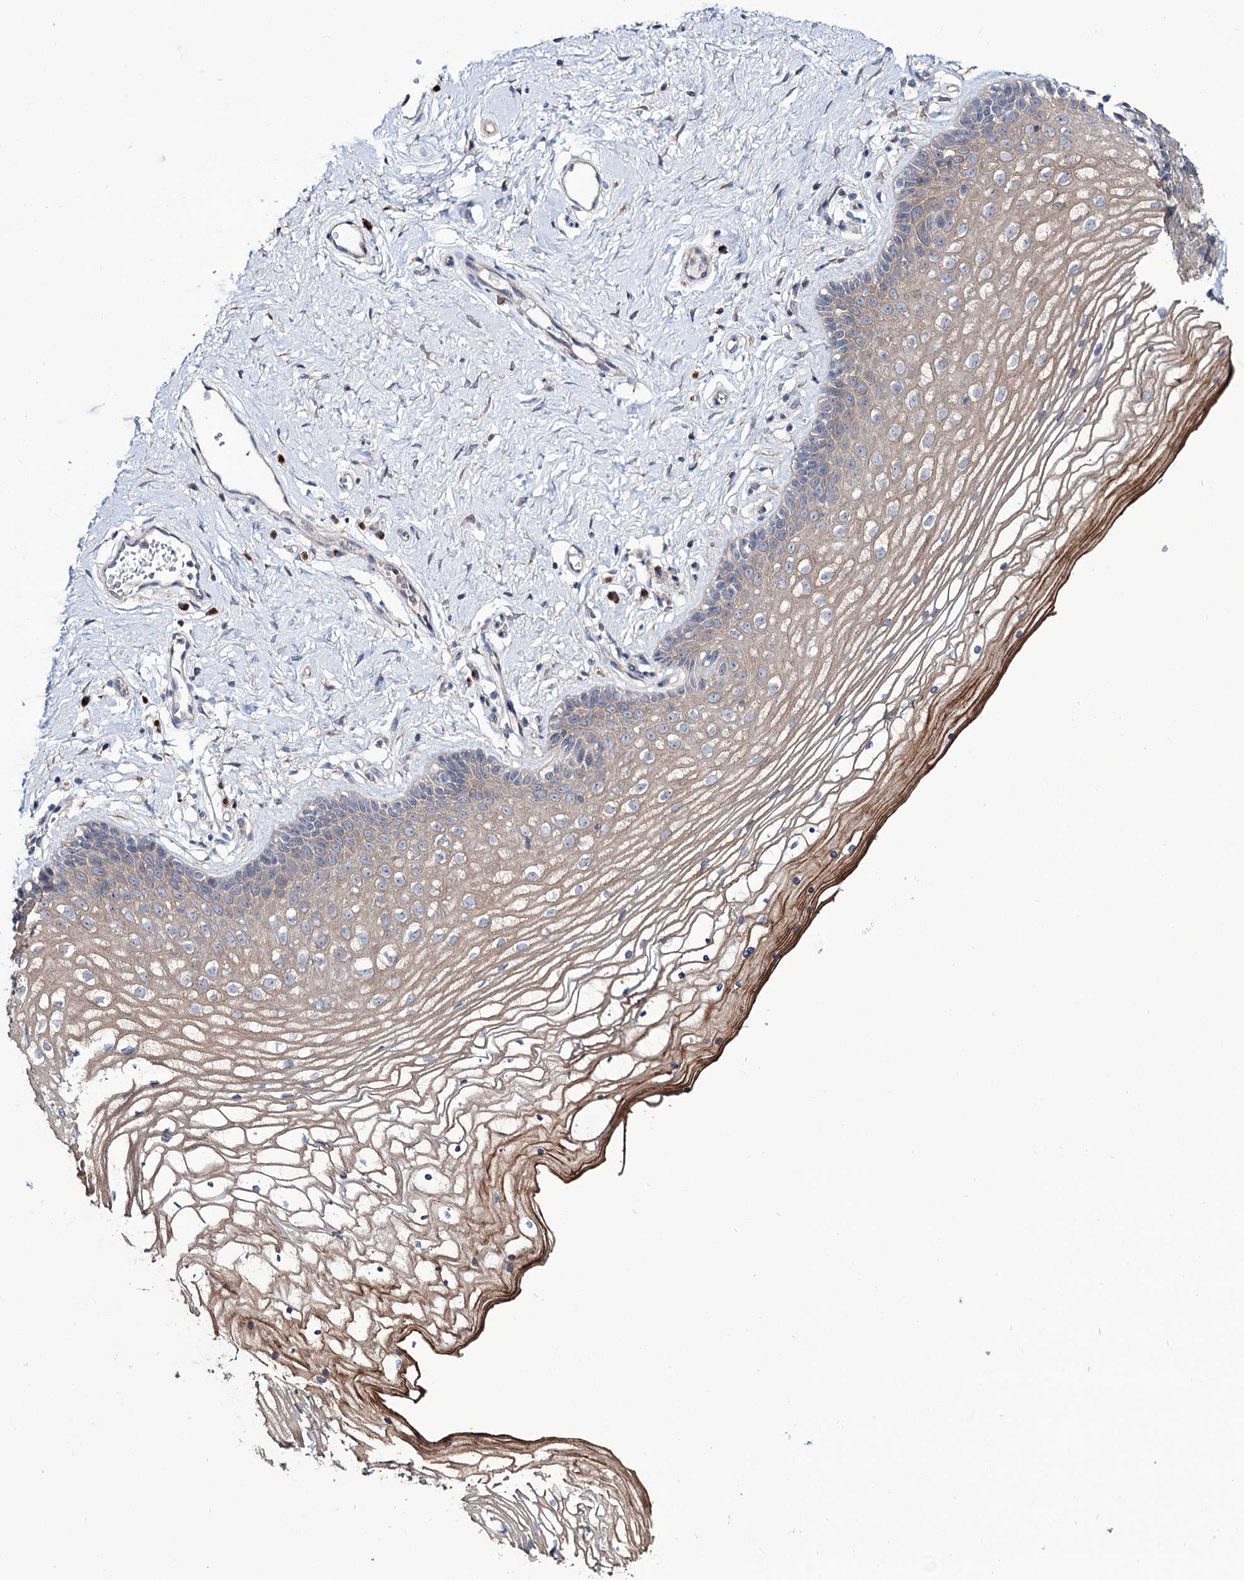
{"staining": {"intensity": "weak", "quantity": ">75%", "location": "cytoplasmic/membranous"}, "tissue": "vagina", "cell_type": "Squamous epithelial cells", "image_type": "normal", "snomed": [{"axis": "morphology", "description": "Normal tissue, NOS"}, {"axis": "topography", "description": "Vagina"}], "caption": "Protein staining displays weak cytoplasmic/membranous positivity in approximately >75% of squamous epithelial cells in unremarkable vagina. The staining was performed using DAB, with brown indicating positive protein expression. Nuclei are stained blue with hematoxylin.", "gene": "SEC24A", "patient": {"sex": "female", "age": 46}}